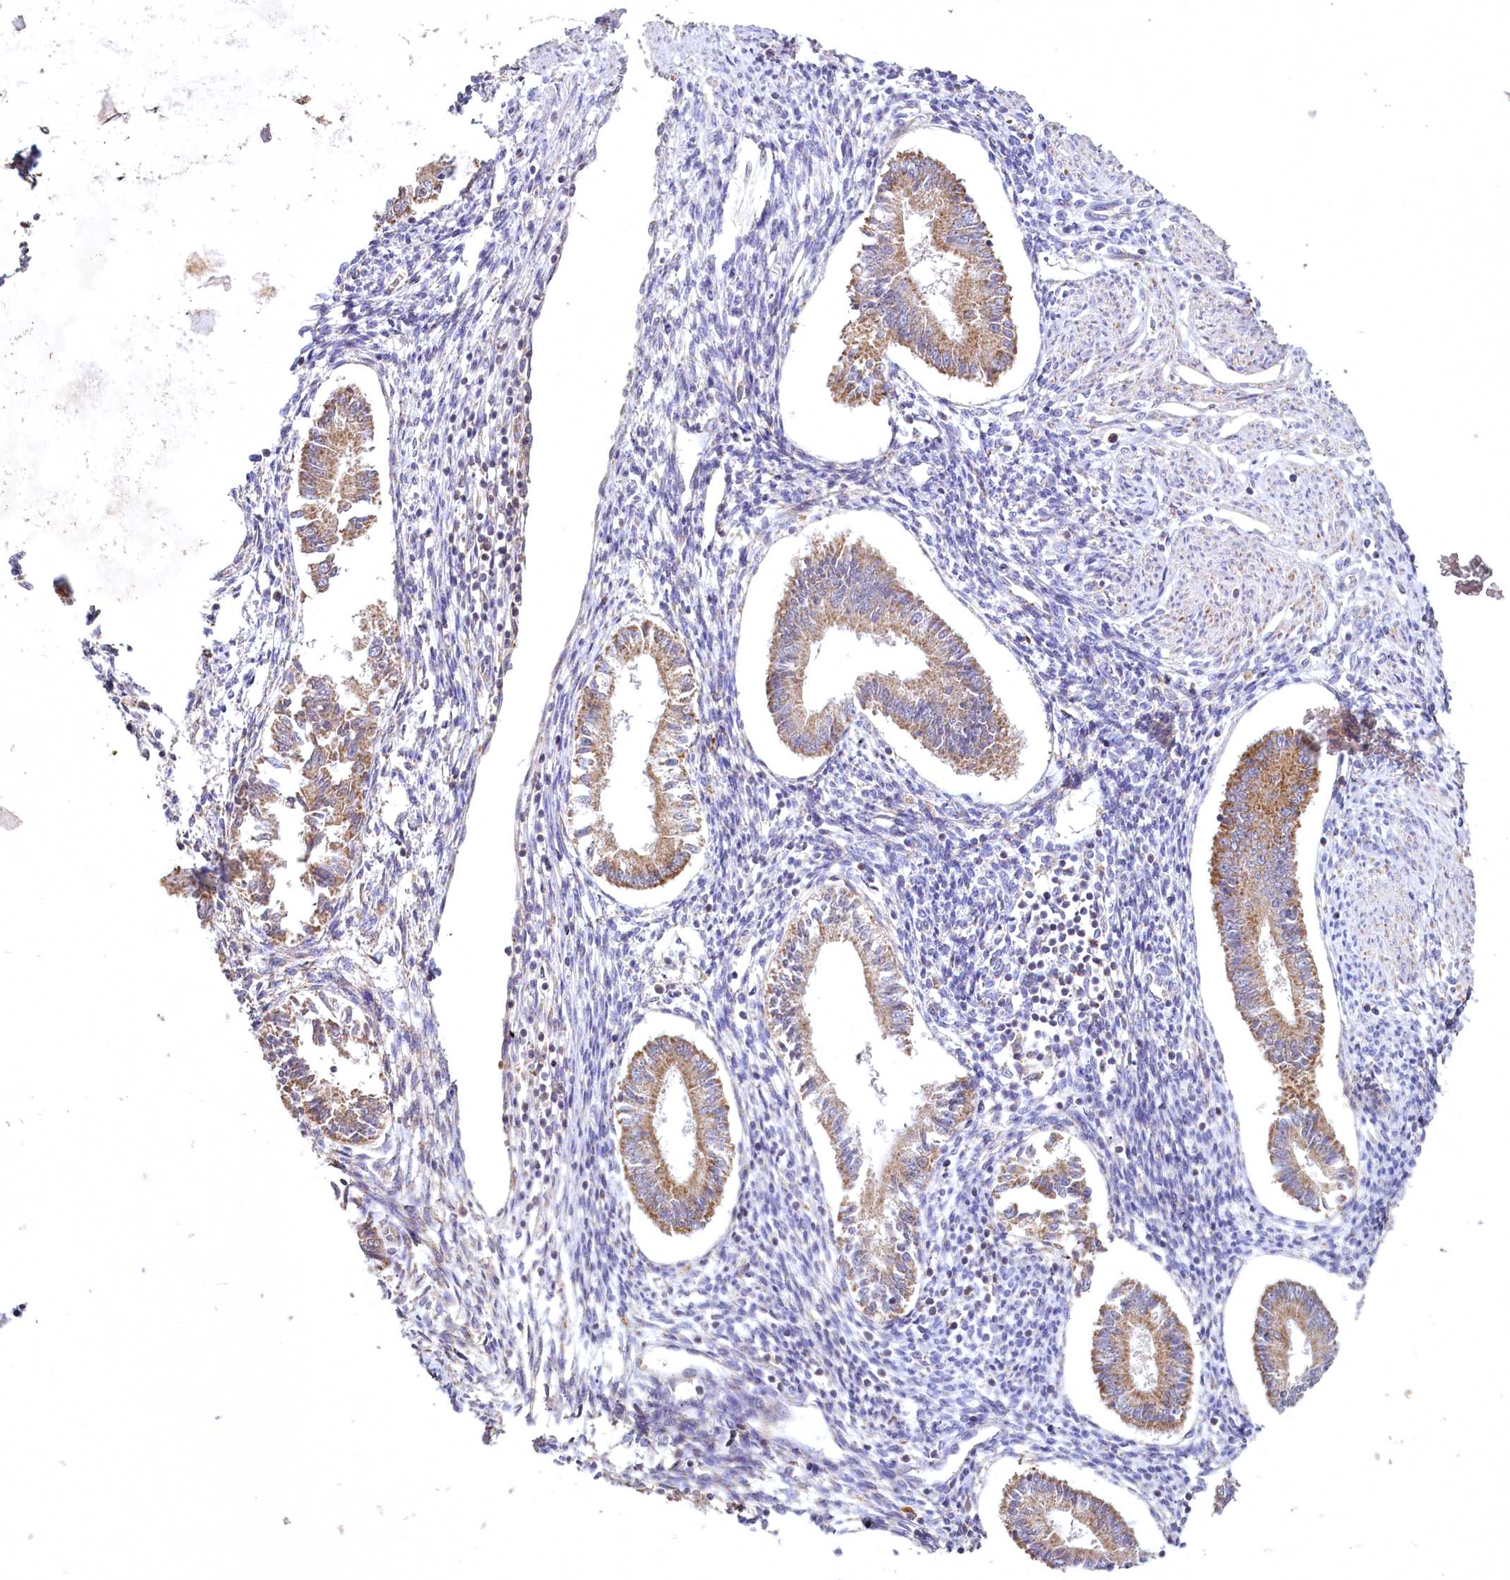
{"staining": {"intensity": "negative", "quantity": "none", "location": "none"}, "tissue": "endometrium", "cell_type": "Cells in endometrial stroma", "image_type": "normal", "snomed": [{"axis": "morphology", "description": "Normal tissue, NOS"}, {"axis": "topography", "description": "Uterus"}, {"axis": "topography", "description": "Endometrium"}], "caption": "A histopathology image of human endometrium is negative for staining in cells in endometrial stroma. (Stains: DAB (3,3'-diaminobenzidine) IHC with hematoxylin counter stain, Microscopy: brightfield microscopy at high magnification).", "gene": "MRPL44", "patient": {"sex": "female", "age": 48}}